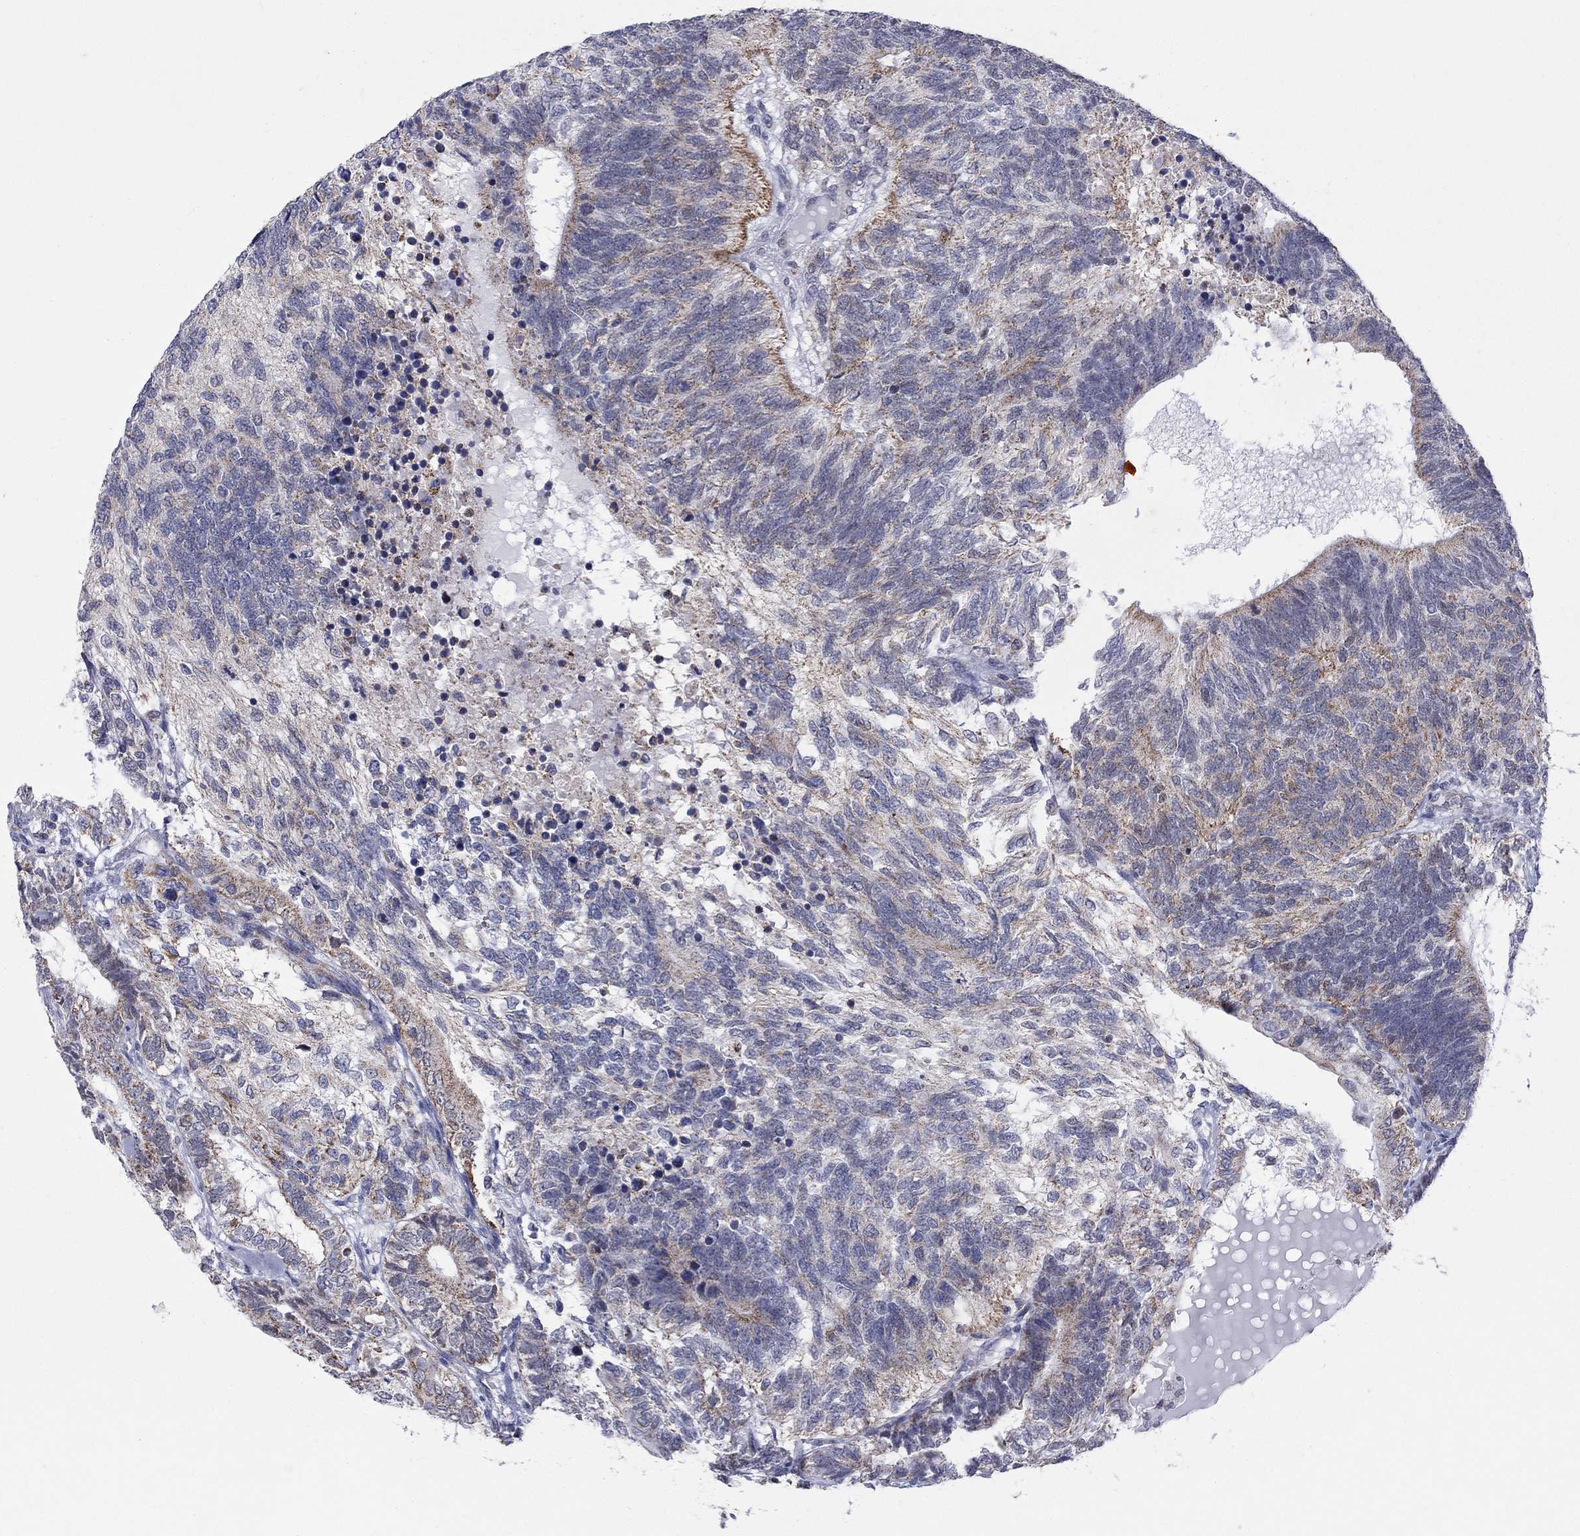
{"staining": {"intensity": "strong", "quantity": "<25%", "location": "cytoplasmic/membranous"}, "tissue": "testis cancer", "cell_type": "Tumor cells", "image_type": "cancer", "snomed": [{"axis": "morphology", "description": "Seminoma, NOS"}, {"axis": "morphology", "description": "Carcinoma, Embryonal, NOS"}, {"axis": "topography", "description": "Testis"}], "caption": "Testis cancer stained with a protein marker reveals strong staining in tumor cells.", "gene": "KISS1R", "patient": {"sex": "male", "age": 41}}